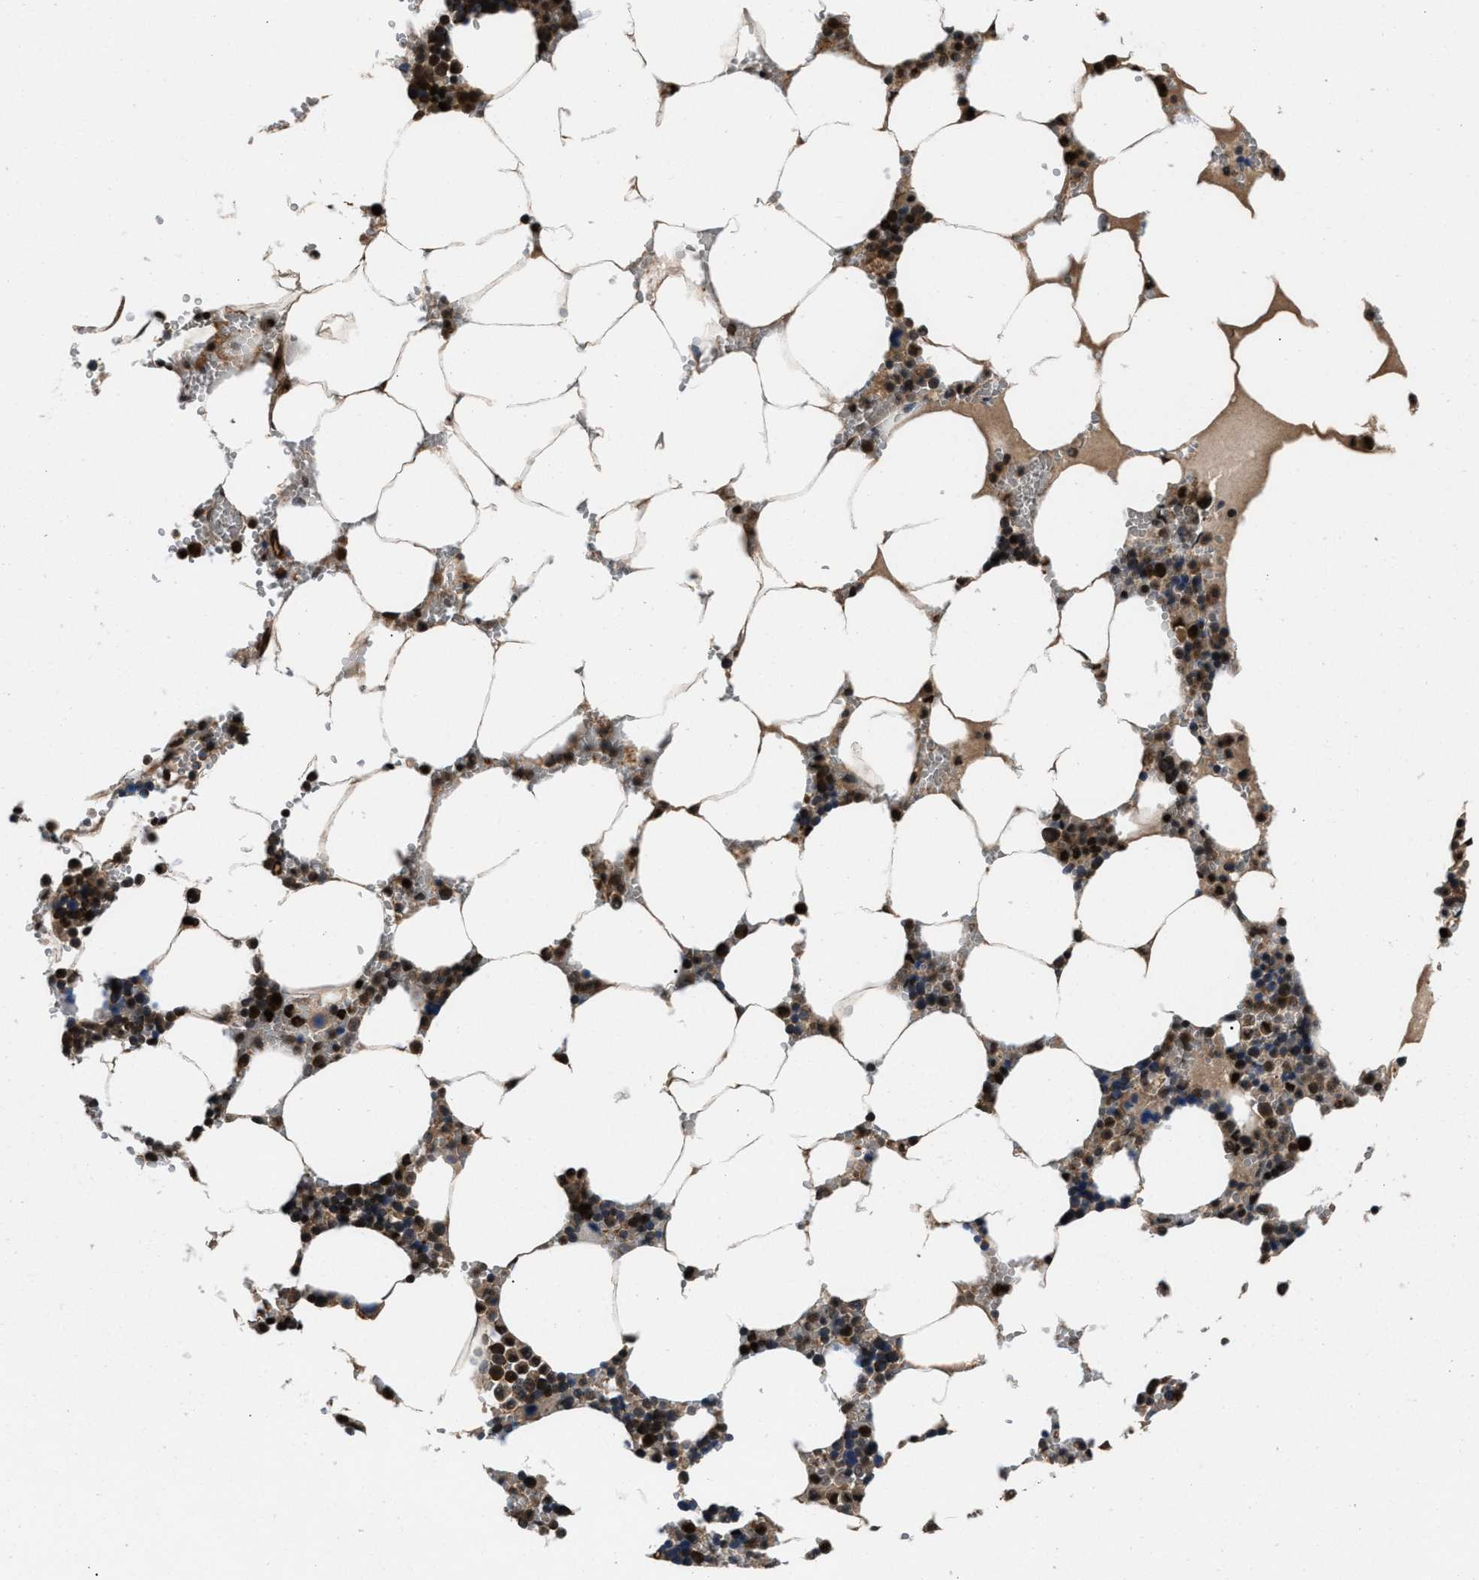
{"staining": {"intensity": "moderate", "quantity": "25%-75%", "location": "cytoplasmic/membranous,nuclear"}, "tissue": "bone marrow", "cell_type": "Hematopoietic cells", "image_type": "normal", "snomed": [{"axis": "morphology", "description": "Normal tissue, NOS"}, {"axis": "topography", "description": "Bone marrow"}], "caption": "Hematopoietic cells demonstrate medium levels of moderate cytoplasmic/membranous,nuclear expression in about 25%-75% of cells in benign human bone marrow.", "gene": "RBM33", "patient": {"sex": "male", "age": 70}}